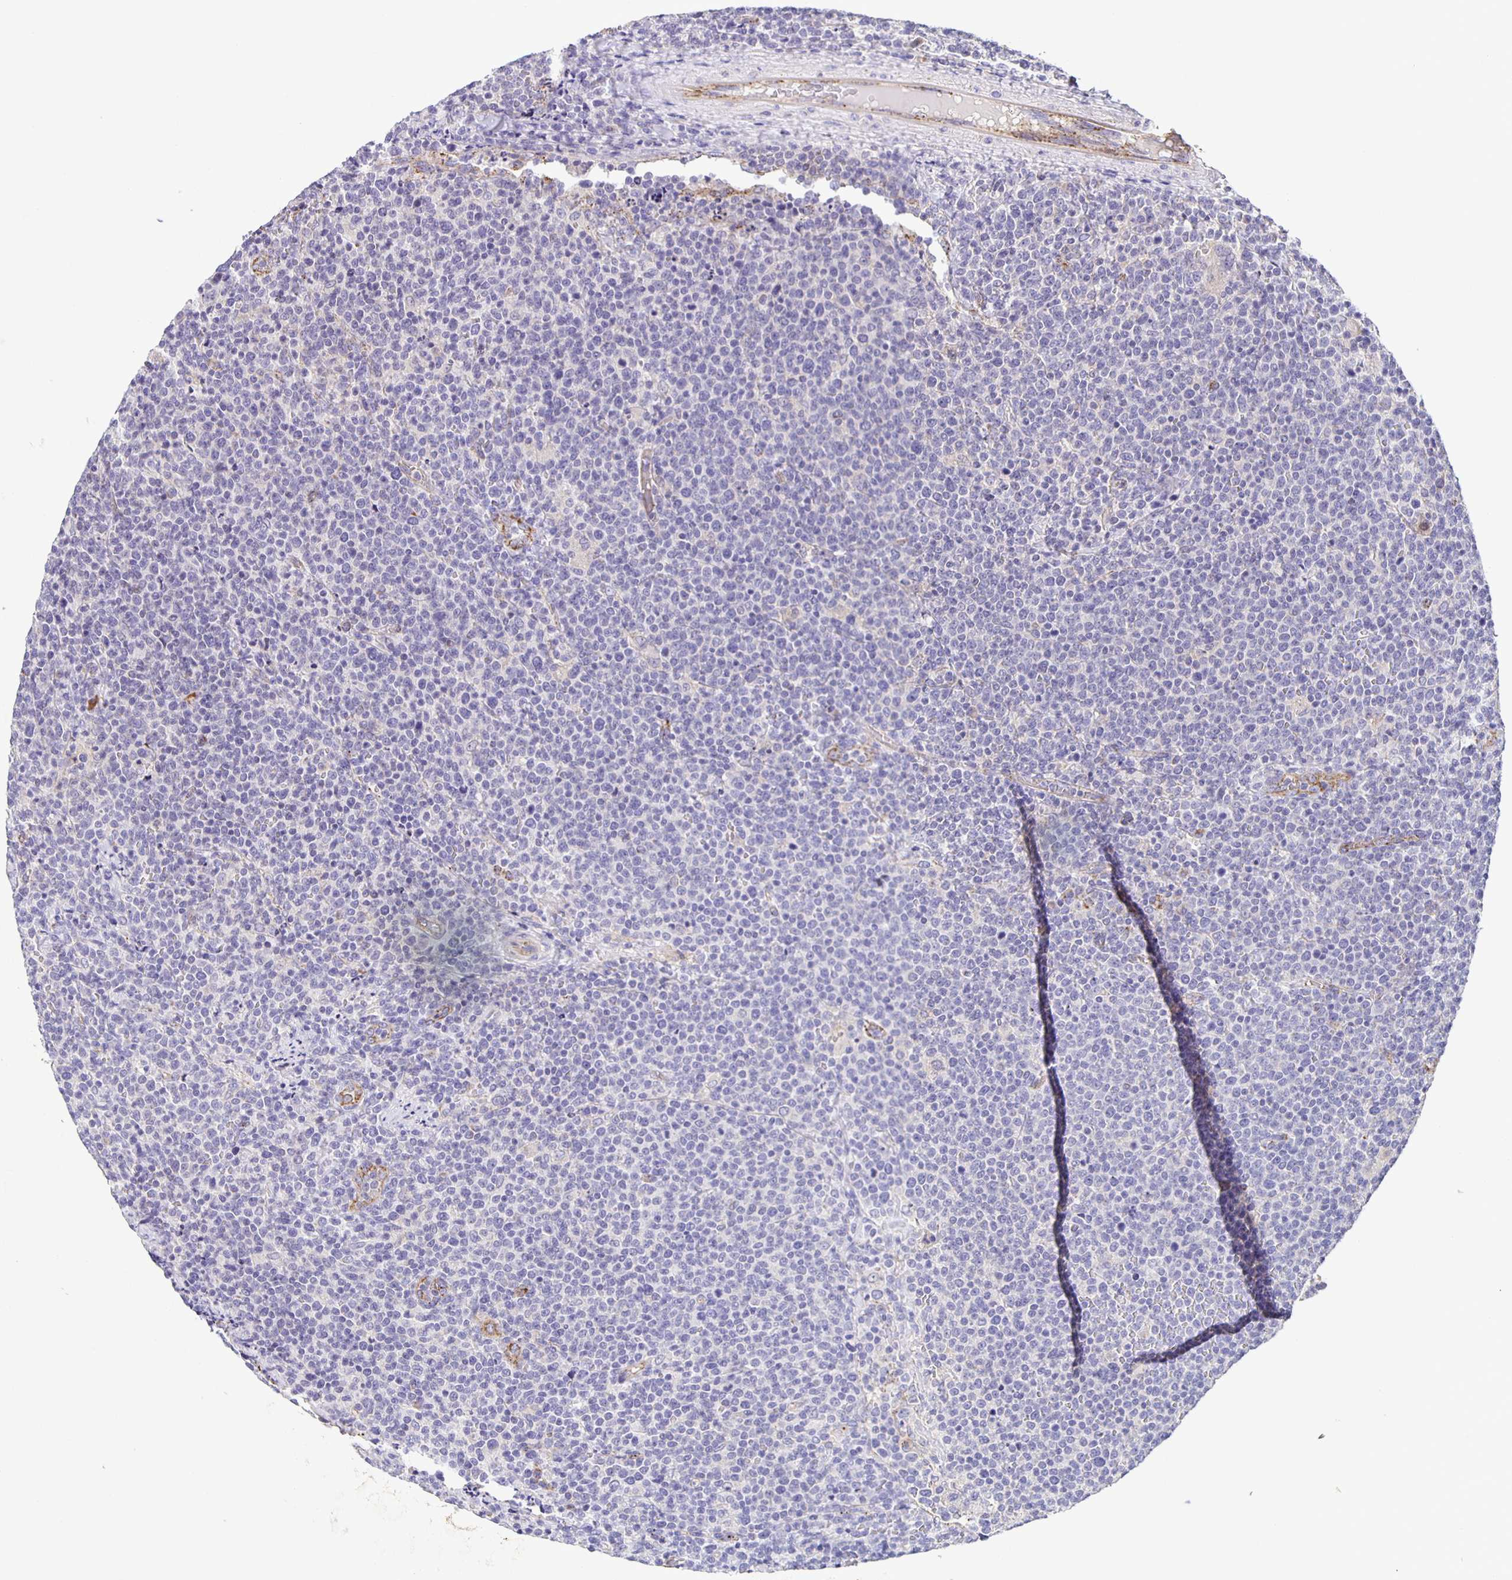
{"staining": {"intensity": "negative", "quantity": "none", "location": "none"}, "tissue": "lymphoma", "cell_type": "Tumor cells", "image_type": "cancer", "snomed": [{"axis": "morphology", "description": "Malignant lymphoma, non-Hodgkin's type, High grade"}, {"axis": "topography", "description": "Lymph node"}], "caption": "The image reveals no significant staining in tumor cells of lymphoma.", "gene": "JMJD4", "patient": {"sex": "male", "age": 61}}